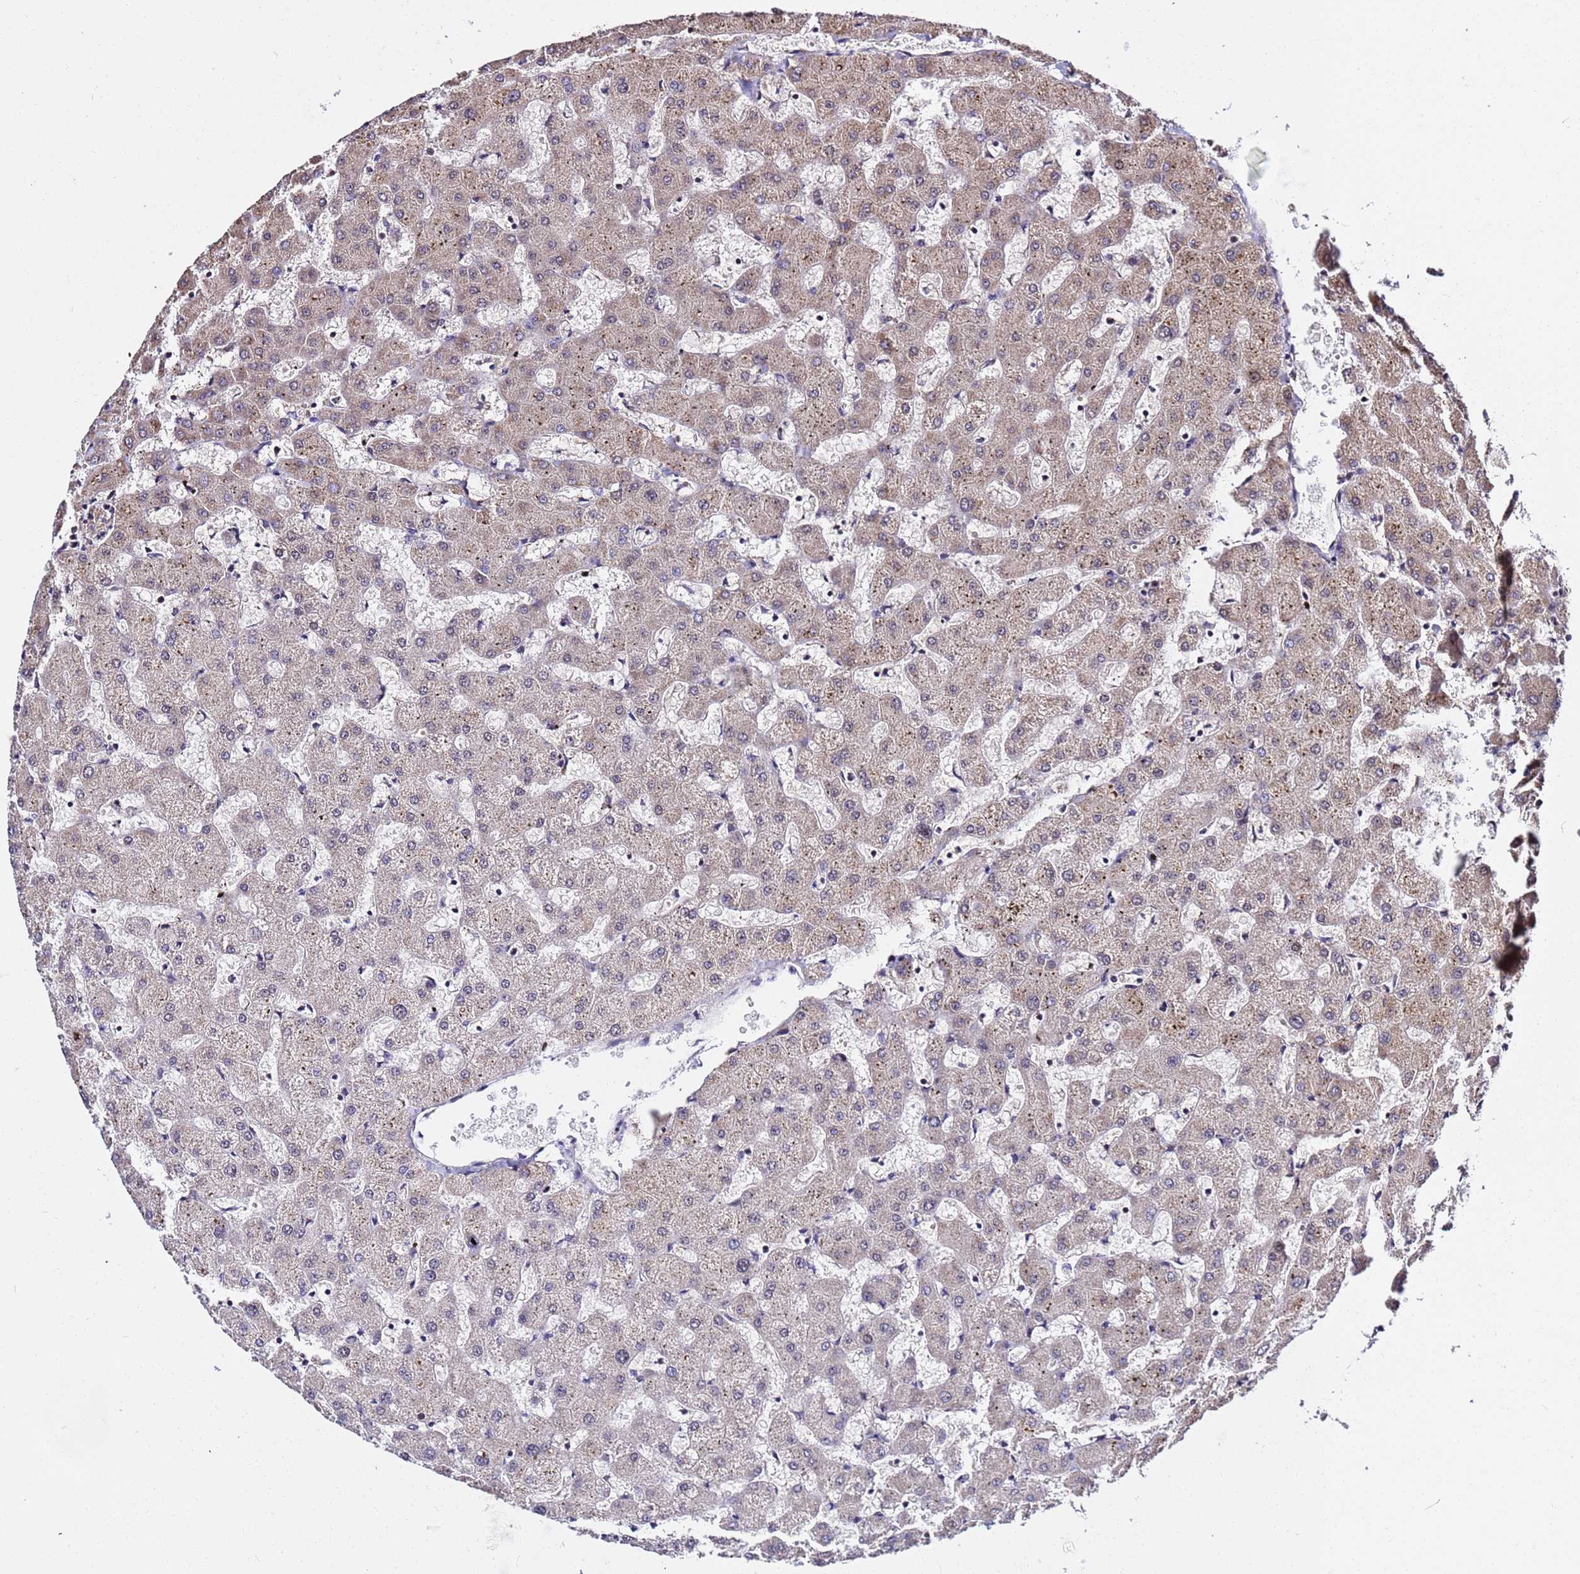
{"staining": {"intensity": "negative", "quantity": "none", "location": "none"}, "tissue": "liver", "cell_type": "Cholangiocytes", "image_type": "normal", "snomed": [{"axis": "morphology", "description": "Normal tissue, NOS"}, {"axis": "topography", "description": "Liver"}], "caption": "Liver was stained to show a protein in brown. There is no significant positivity in cholangiocytes.", "gene": "WNK4", "patient": {"sex": "female", "age": 63}}